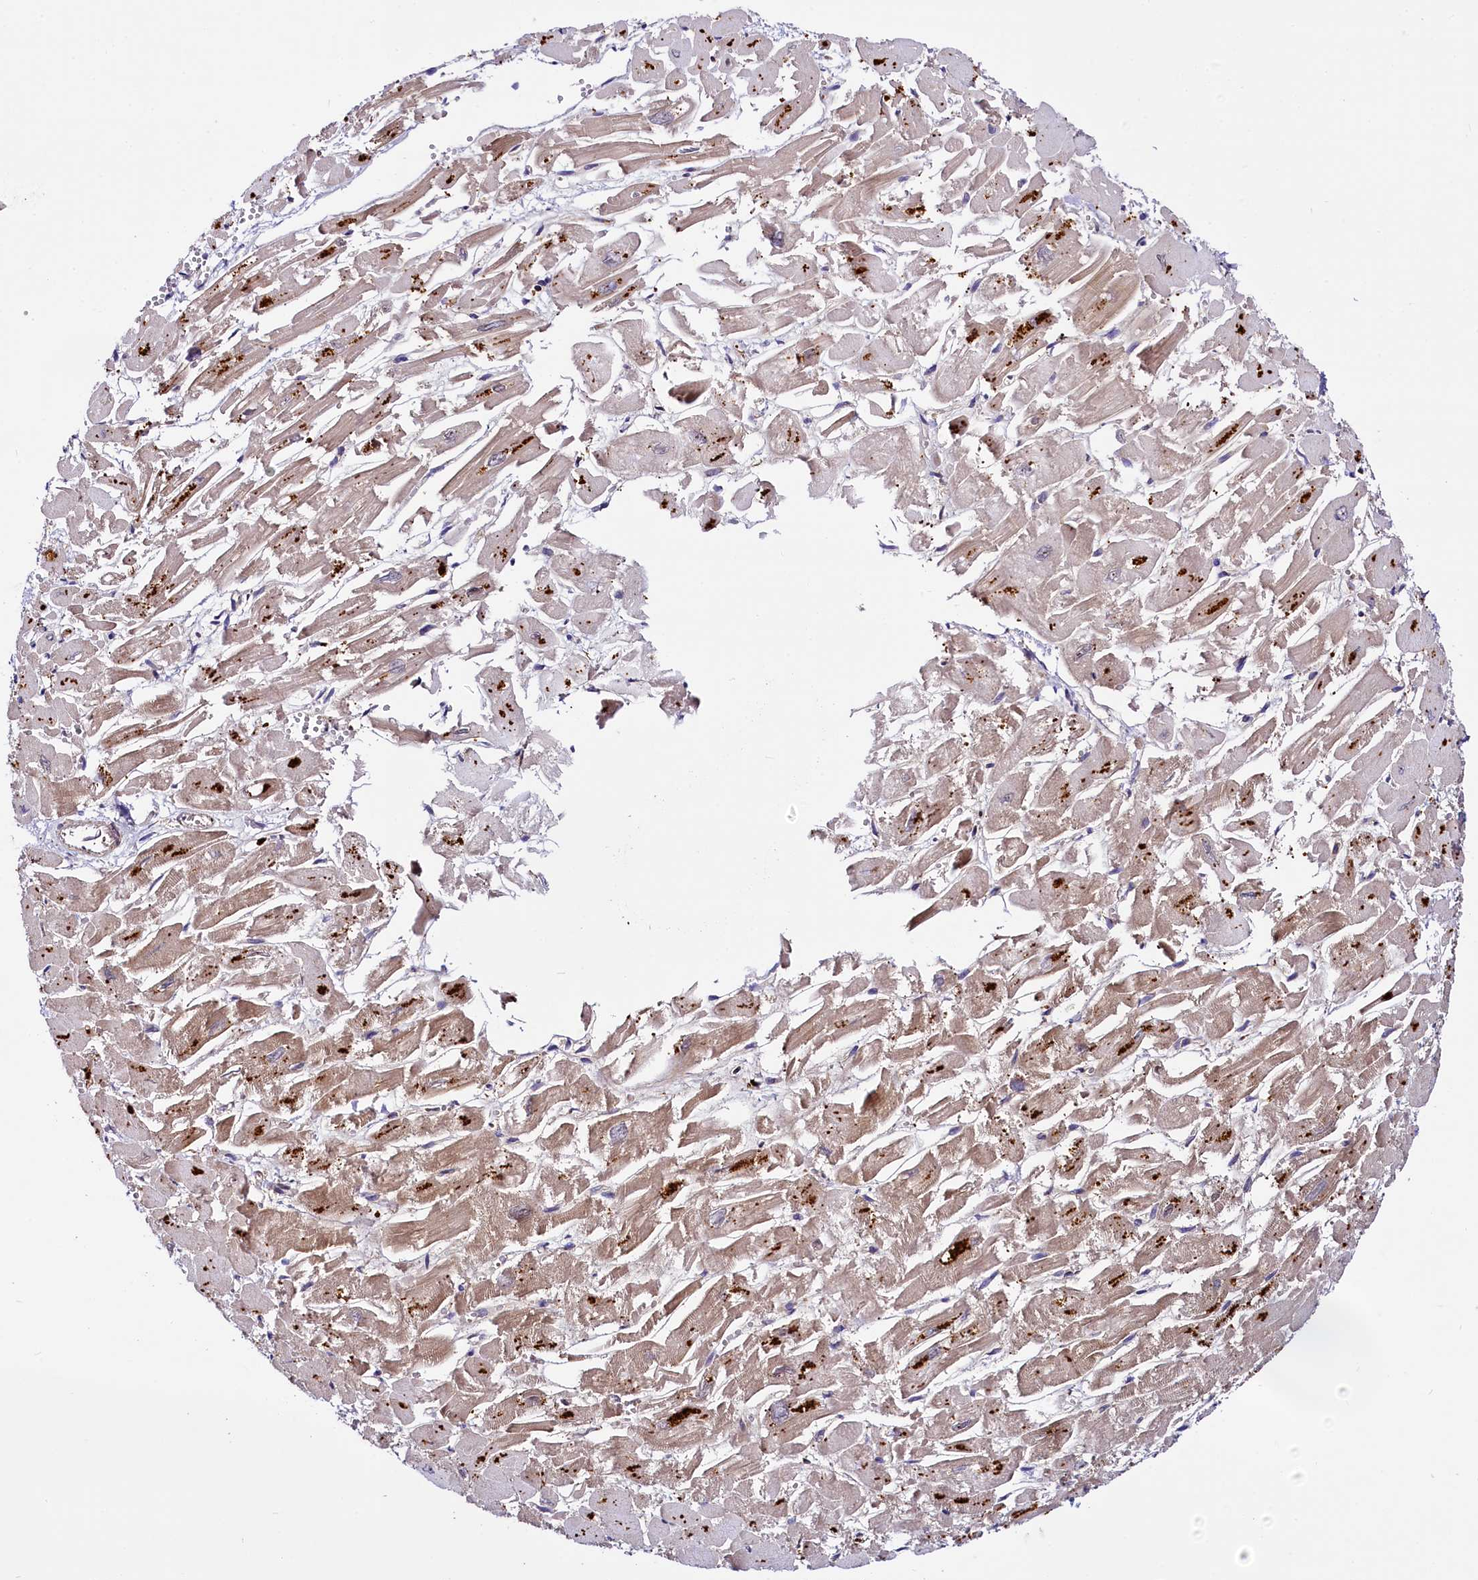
{"staining": {"intensity": "moderate", "quantity": ">75%", "location": "cytoplasmic/membranous"}, "tissue": "heart muscle", "cell_type": "Cardiomyocytes", "image_type": "normal", "snomed": [{"axis": "morphology", "description": "Normal tissue, NOS"}, {"axis": "topography", "description": "Heart"}], "caption": "Protein expression analysis of benign human heart muscle reveals moderate cytoplasmic/membranous expression in about >75% of cardiomyocytes.", "gene": "UFM1", "patient": {"sex": "male", "age": 54}}